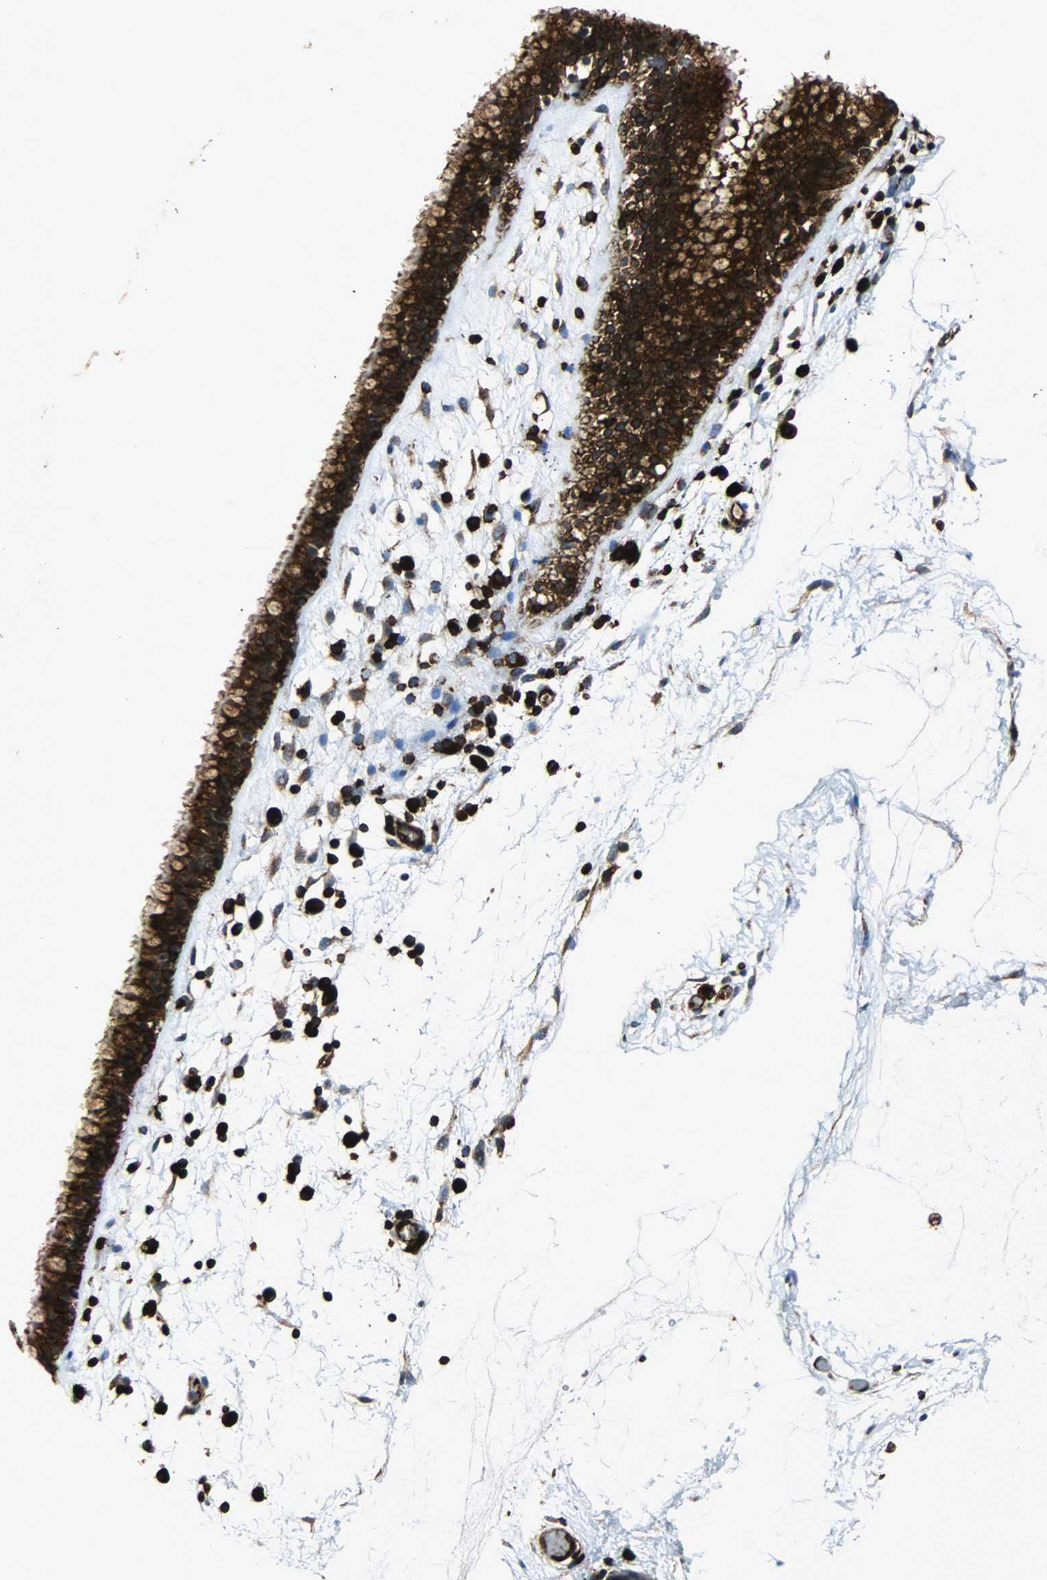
{"staining": {"intensity": "strong", "quantity": ">75%", "location": "cytoplasmic/membranous"}, "tissue": "nasopharynx", "cell_type": "Respiratory epithelial cells", "image_type": "normal", "snomed": [{"axis": "morphology", "description": "Normal tissue, NOS"}, {"axis": "morphology", "description": "Inflammation, NOS"}, {"axis": "topography", "description": "Nasopharynx"}], "caption": "Protein expression analysis of normal nasopharynx shows strong cytoplasmic/membranous staining in approximately >75% of respiratory epithelial cells.", "gene": "TUBA4A", "patient": {"sex": "male", "age": 48}}